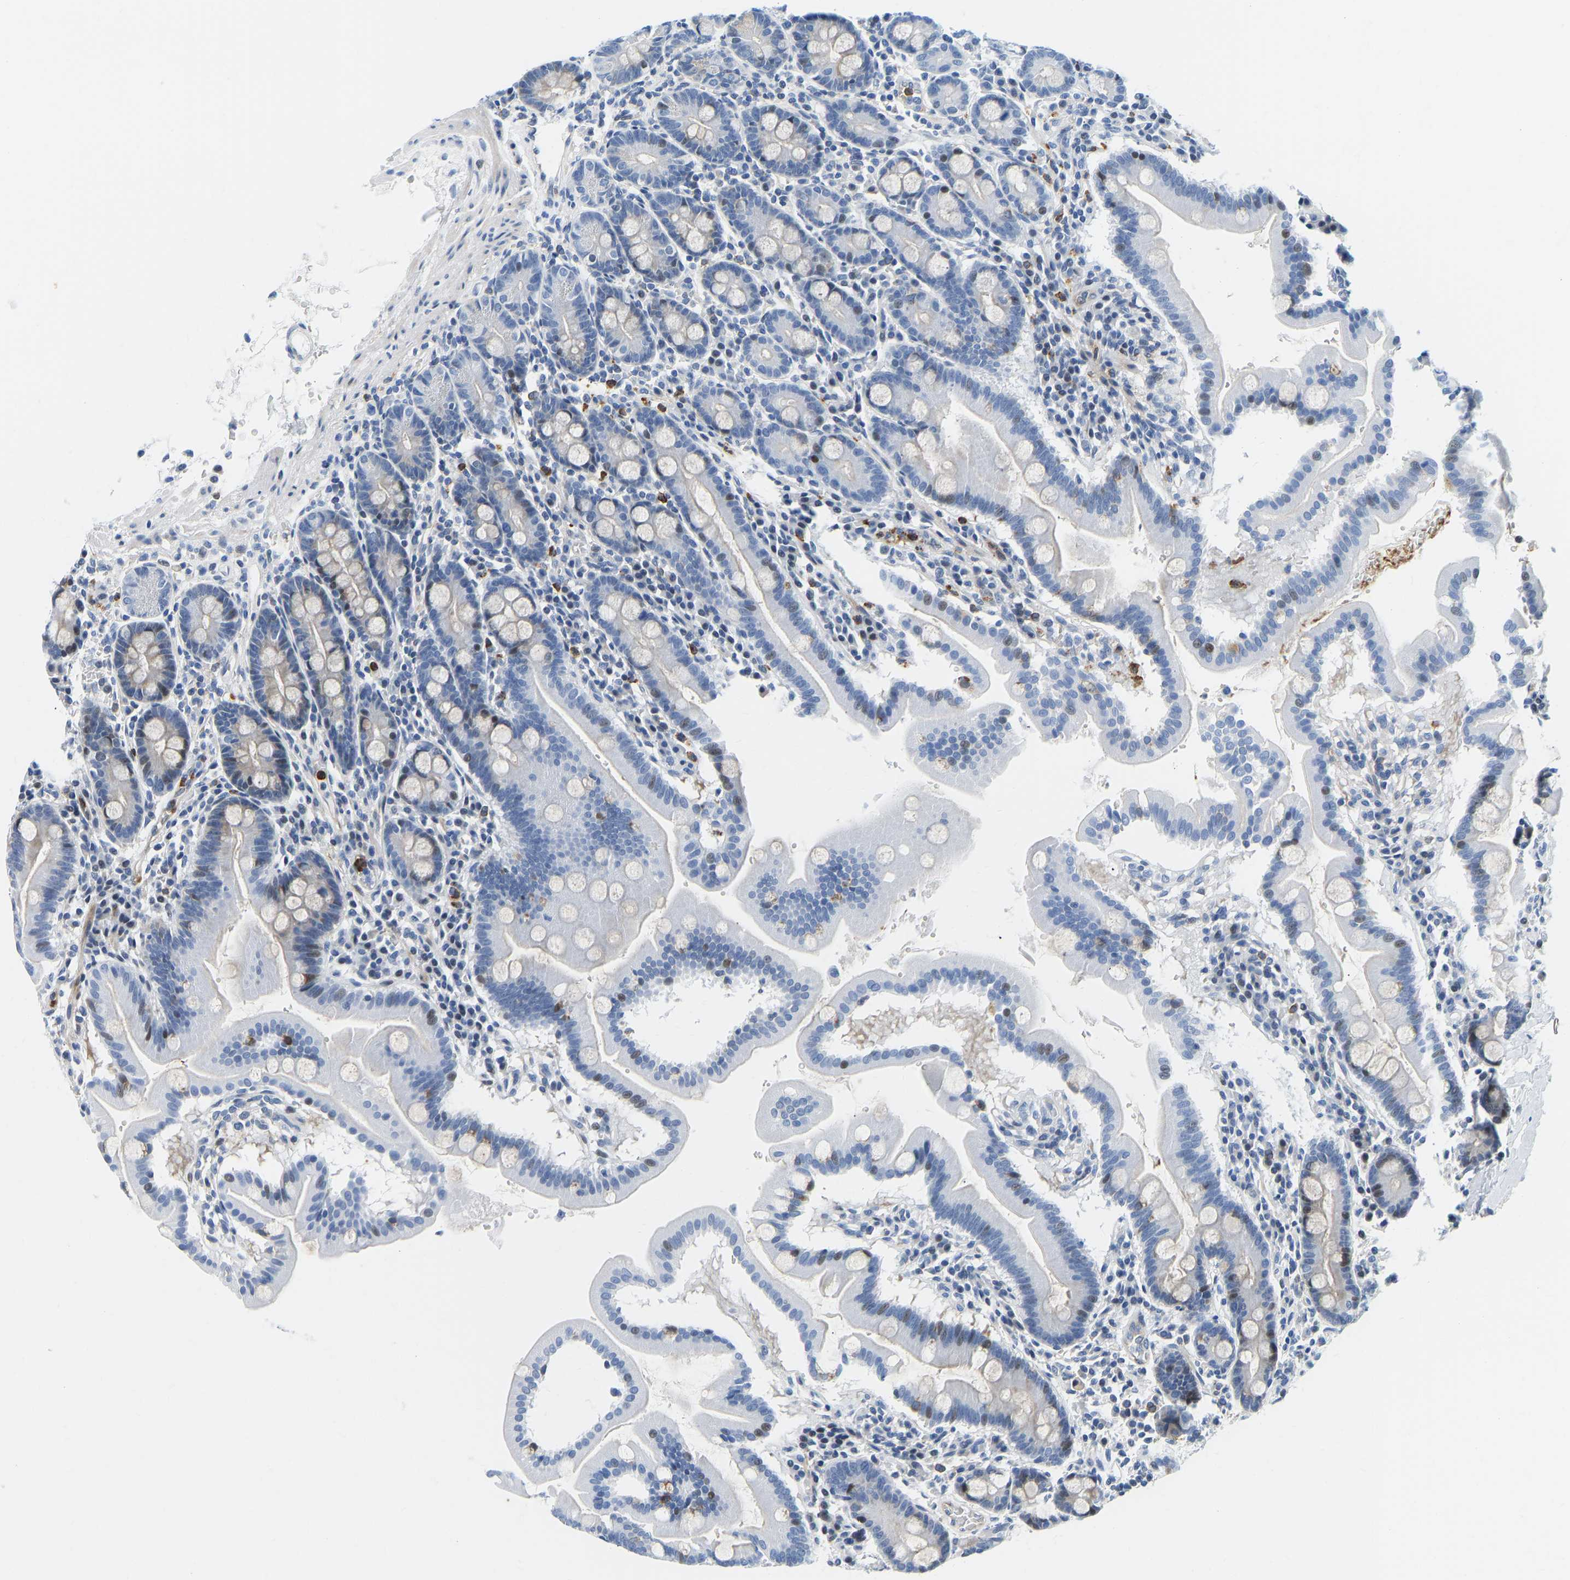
{"staining": {"intensity": "moderate", "quantity": "<25%", "location": "cytoplasmic/membranous,nuclear"}, "tissue": "duodenum", "cell_type": "Glandular cells", "image_type": "normal", "snomed": [{"axis": "morphology", "description": "Normal tissue, NOS"}, {"axis": "topography", "description": "Duodenum"}], "caption": "Moderate cytoplasmic/membranous,nuclear positivity for a protein is seen in about <25% of glandular cells of benign duodenum using IHC.", "gene": "HDAC5", "patient": {"sex": "male", "age": 50}}